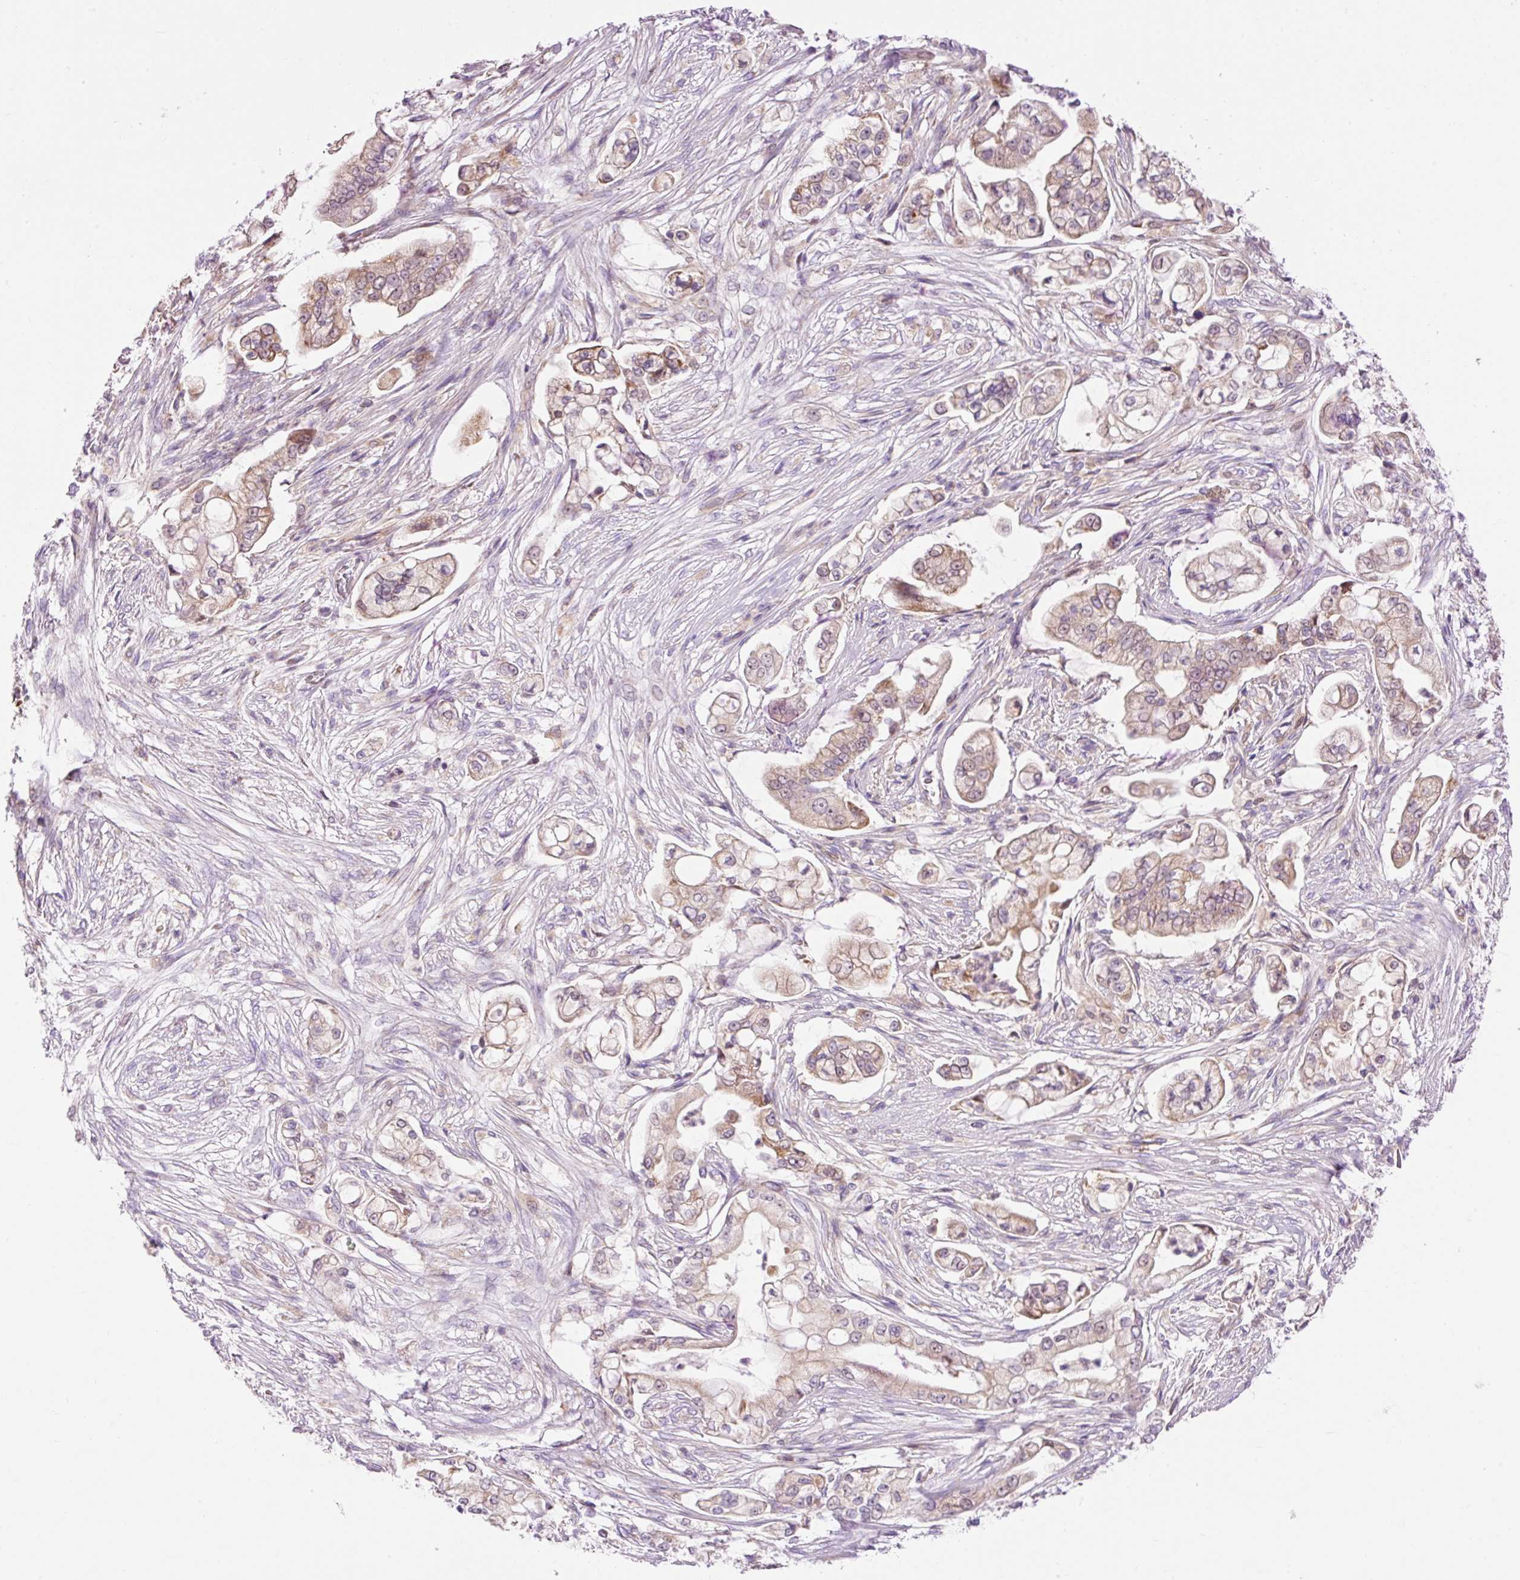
{"staining": {"intensity": "moderate", "quantity": "25%-75%", "location": "cytoplasmic/membranous"}, "tissue": "pancreatic cancer", "cell_type": "Tumor cells", "image_type": "cancer", "snomed": [{"axis": "morphology", "description": "Adenocarcinoma, NOS"}, {"axis": "topography", "description": "Pancreas"}], "caption": "A photomicrograph showing moderate cytoplasmic/membranous expression in about 25%-75% of tumor cells in adenocarcinoma (pancreatic), as visualized by brown immunohistochemical staining.", "gene": "IMMT", "patient": {"sex": "female", "age": 69}}